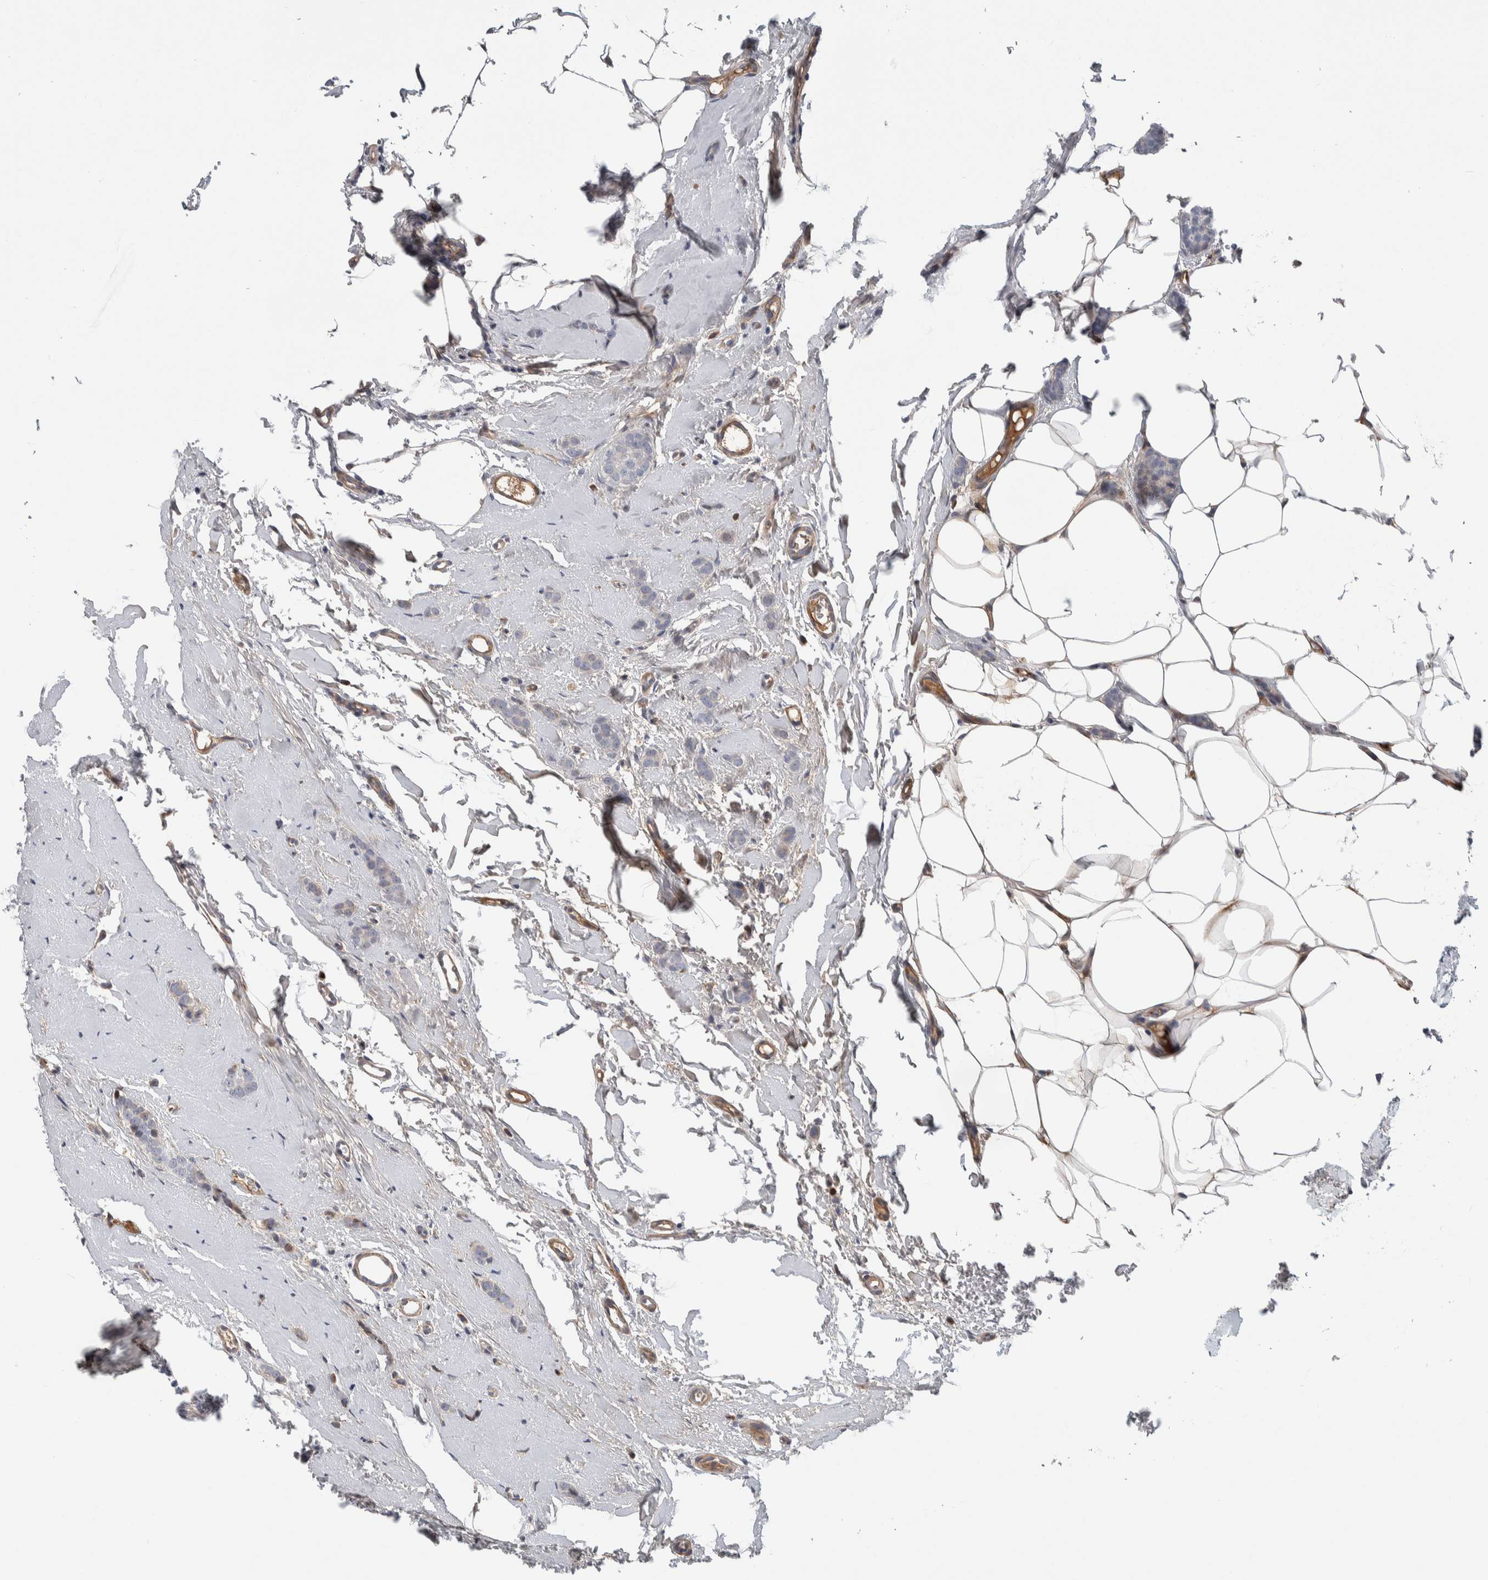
{"staining": {"intensity": "negative", "quantity": "none", "location": "none"}, "tissue": "breast cancer", "cell_type": "Tumor cells", "image_type": "cancer", "snomed": [{"axis": "morphology", "description": "Lobular carcinoma"}, {"axis": "topography", "description": "Skin"}, {"axis": "topography", "description": "Breast"}], "caption": "Tumor cells show no significant staining in breast cancer.", "gene": "PSMG3", "patient": {"sex": "female", "age": 46}}